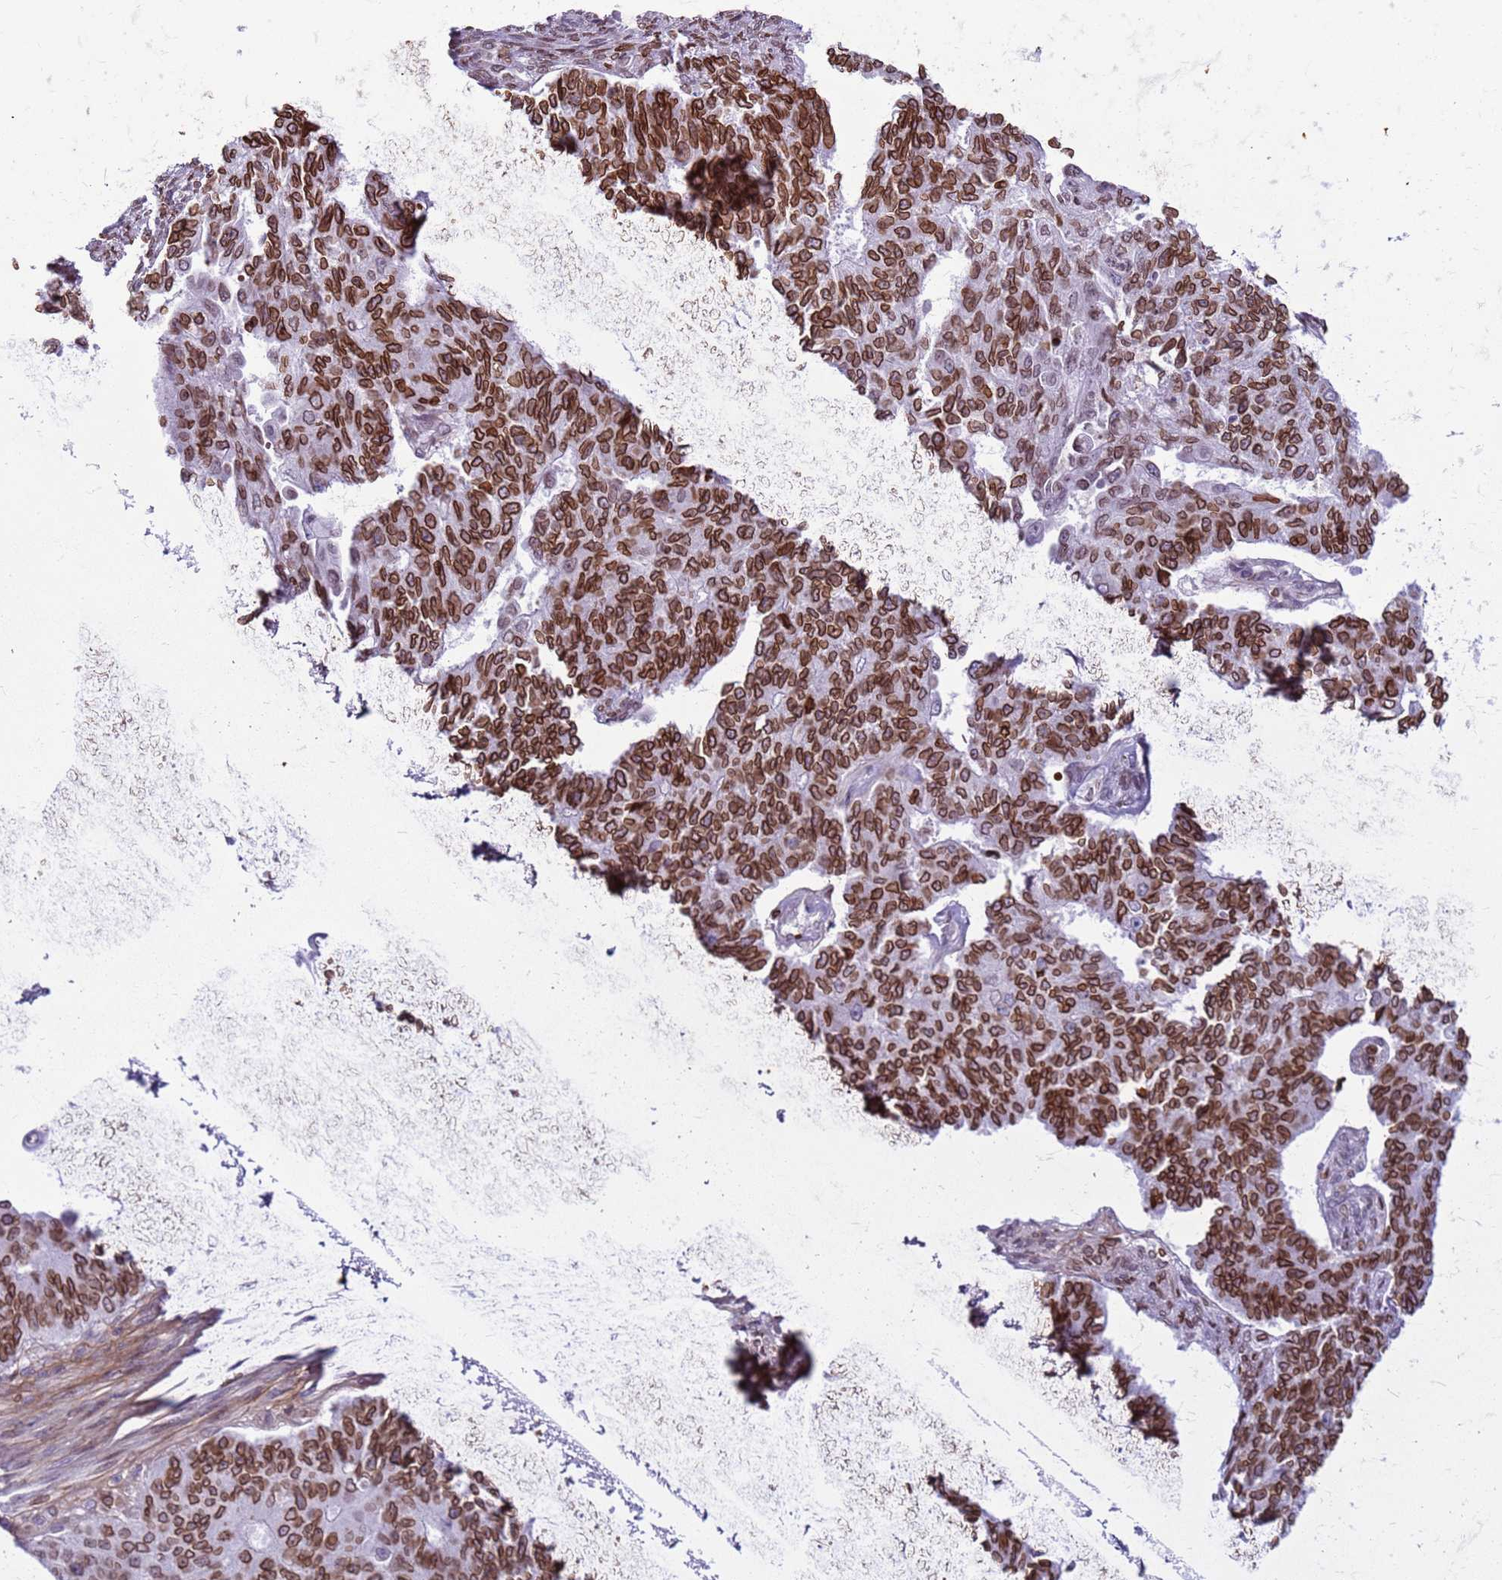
{"staining": {"intensity": "strong", "quantity": ">75%", "location": "cytoplasmic/membranous,nuclear"}, "tissue": "endometrial cancer", "cell_type": "Tumor cells", "image_type": "cancer", "snomed": [{"axis": "morphology", "description": "Adenocarcinoma, NOS"}, {"axis": "topography", "description": "Endometrium"}], "caption": "Immunohistochemical staining of endometrial adenocarcinoma displays high levels of strong cytoplasmic/membranous and nuclear positivity in about >75% of tumor cells.", "gene": "METTL25B", "patient": {"sex": "female", "age": 32}}